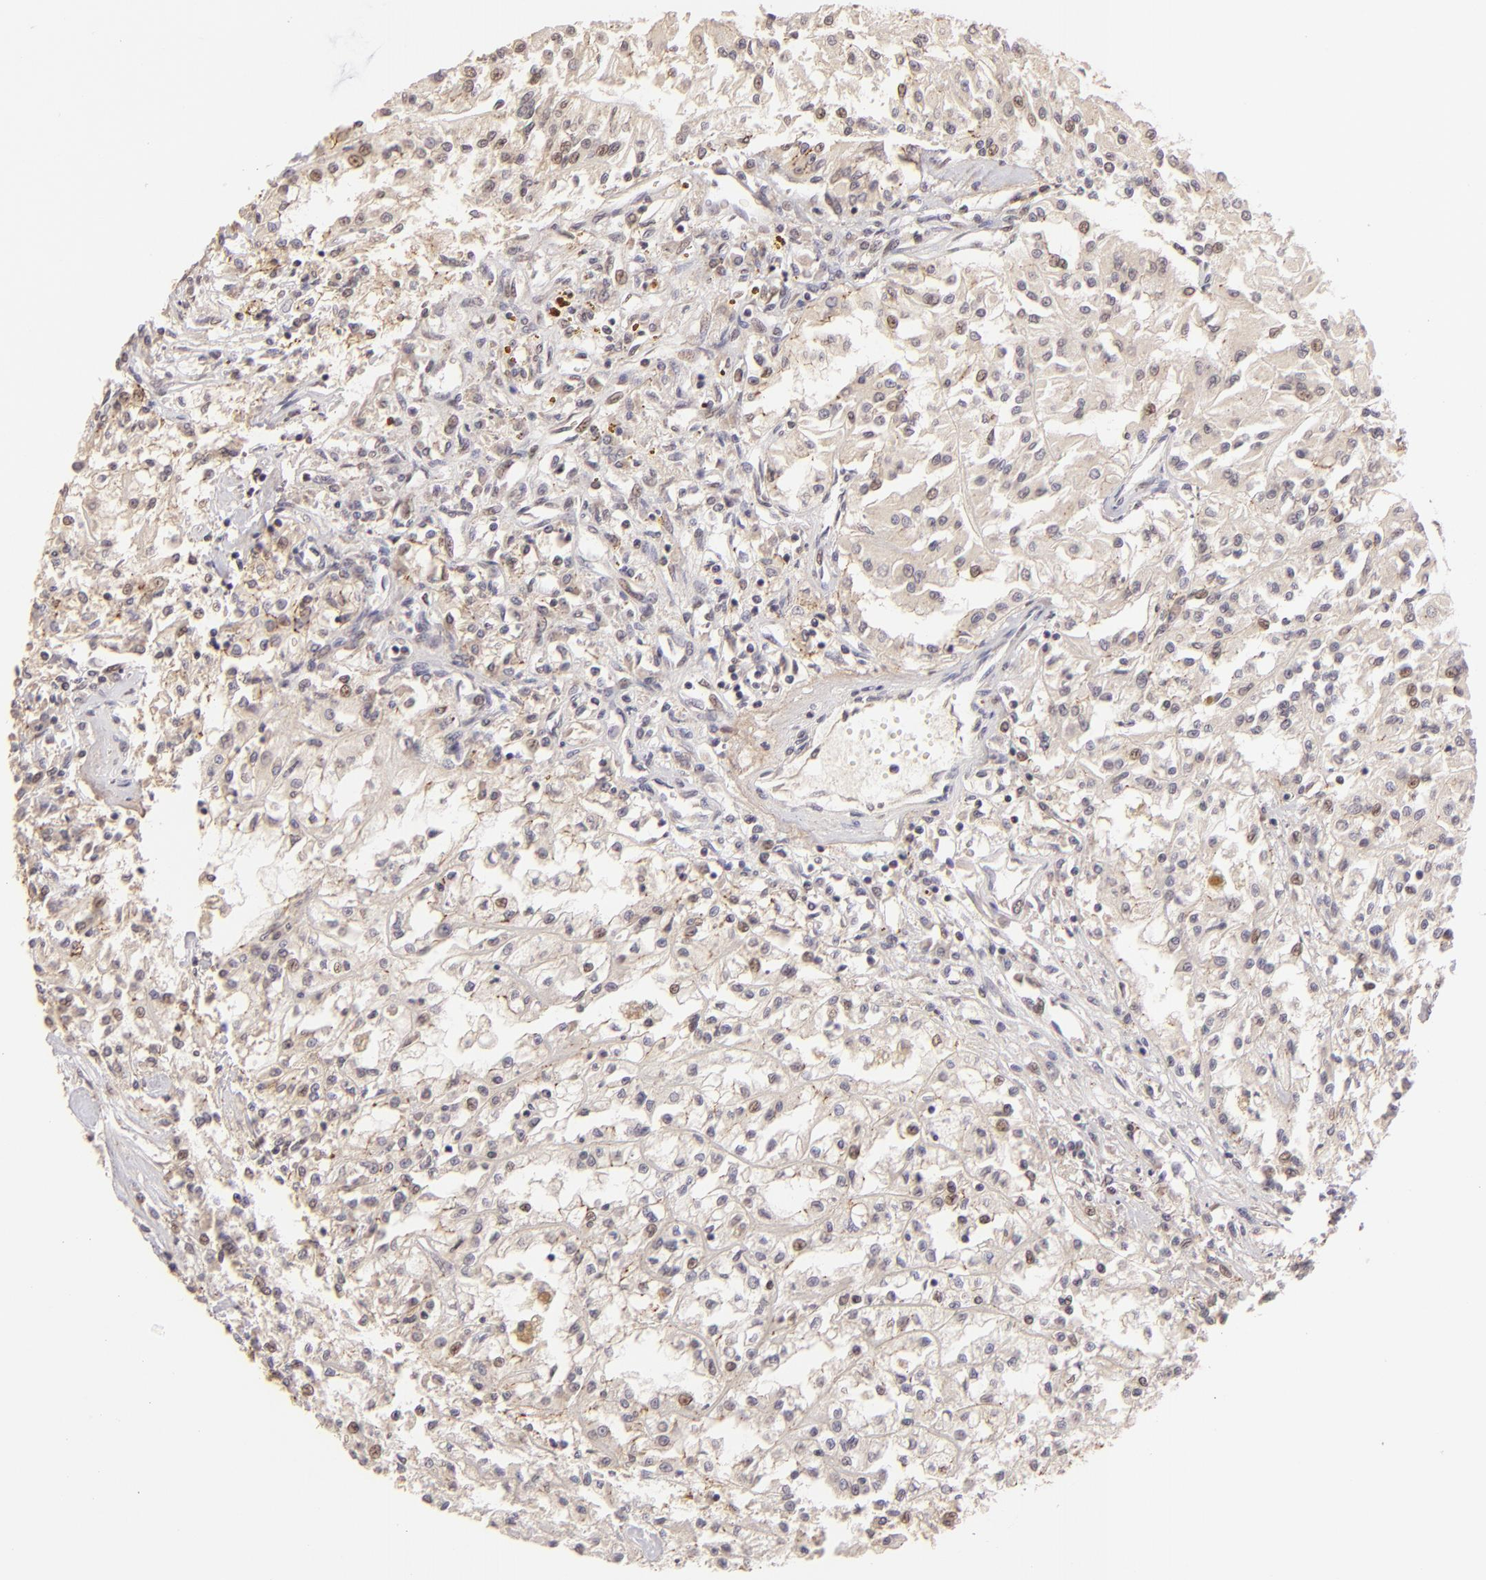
{"staining": {"intensity": "weak", "quantity": ">75%", "location": "cytoplasmic/membranous"}, "tissue": "renal cancer", "cell_type": "Tumor cells", "image_type": "cancer", "snomed": [{"axis": "morphology", "description": "Adenocarcinoma, NOS"}, {"axis": "topography", "description": "Kidney"}], "caption": "This photomicrograph shows immunohistochemistry staining of human renal cancer (adenocarcinoma), with low weak cytoplasmic/membranous staining in about >75% of tumor cells.", "gene": "CLDN1", "patient": {"sex": "male", "age": 78}}